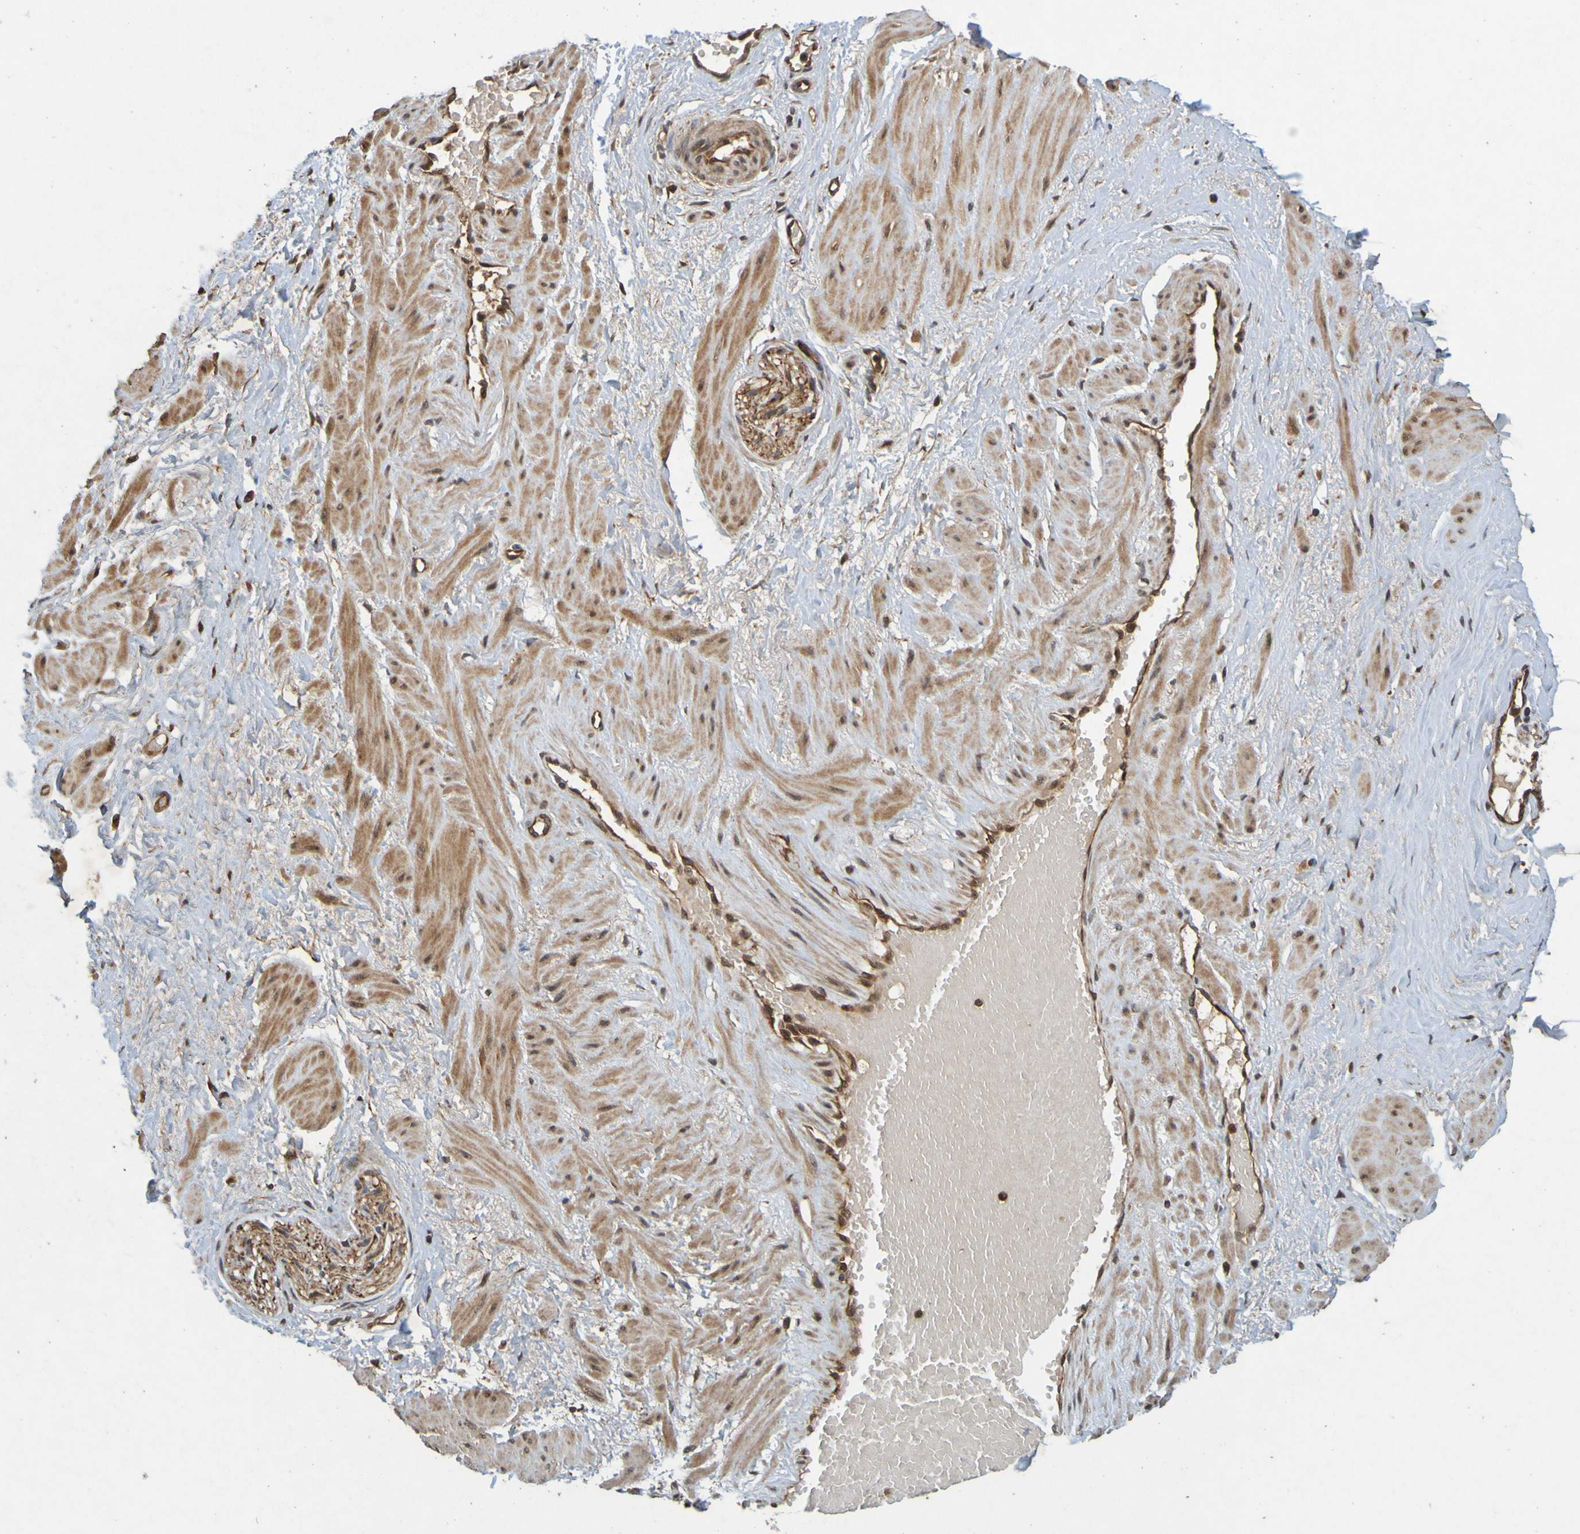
{"staining": {"intensity": "moderate", "quantity": ">75%", "location": "cytoplasmic/membranous"}, "tissue": "adipose tissue", "cell_type": "Adipocytes", "image_type": "normal", "snomed": [{"axis": "morphology", "description": "Normal tissue, NOS"}, {"axis": "topography", "description": "Soft tissue"}, {"axis": "topography", "description": "Vascular tissue"}], "caption": "Immunohistochemical staining of unremarkable human adipose tissue exhibits medium levels of moderate cytoplasmic/membranous expression in approximately >75% of adipocytes. The protein is stained brown, and the nuclei are stained in blue (DAB (3,3'-diaminobenzidine) IHC with brightfield microscopy, high magnification).", "gene": "OCRL", "patient": {"sex": "female", "age": 35}}